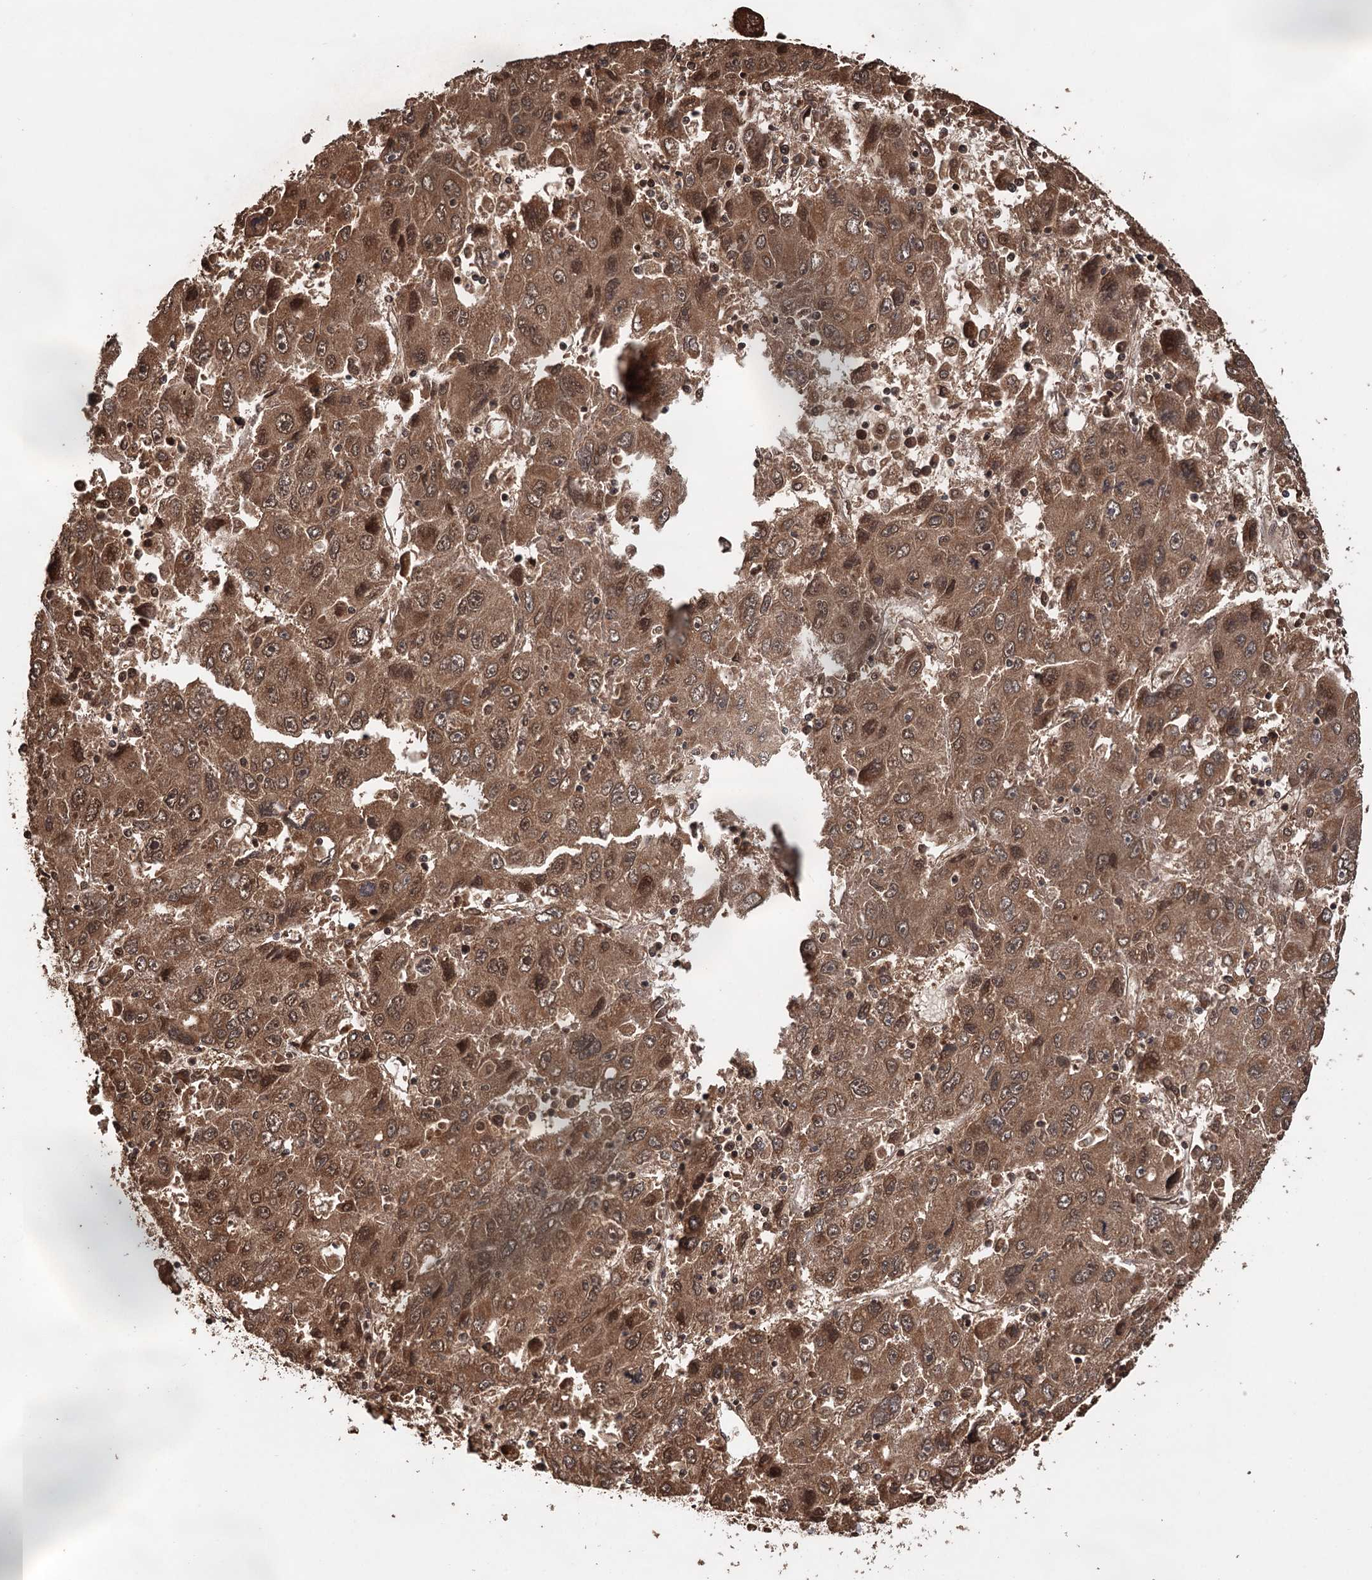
{"staining": {"intensity": "moderate", "quantity": ">75%", "location": "cytoplasmic/membranous,nuclear"}, "tissue": "liver cancer", "cell_type": "Tumor cells", "image_type": "cancer", "snomed": [{"axis": "morphology", "description": "Carcinoma, Hepatocellular, NOS"}, {"axis": "topography", "description": "Liver"}], "caption": "Moderate cytoplasmic/membranous and nuclear positivity for a protein is appreciated in about >75% of tumor cells of hepatocellular carcinoma (liver) using IHC.", "gene": "N6AMT1", "patient": {"sex": "male", "age": 49}}